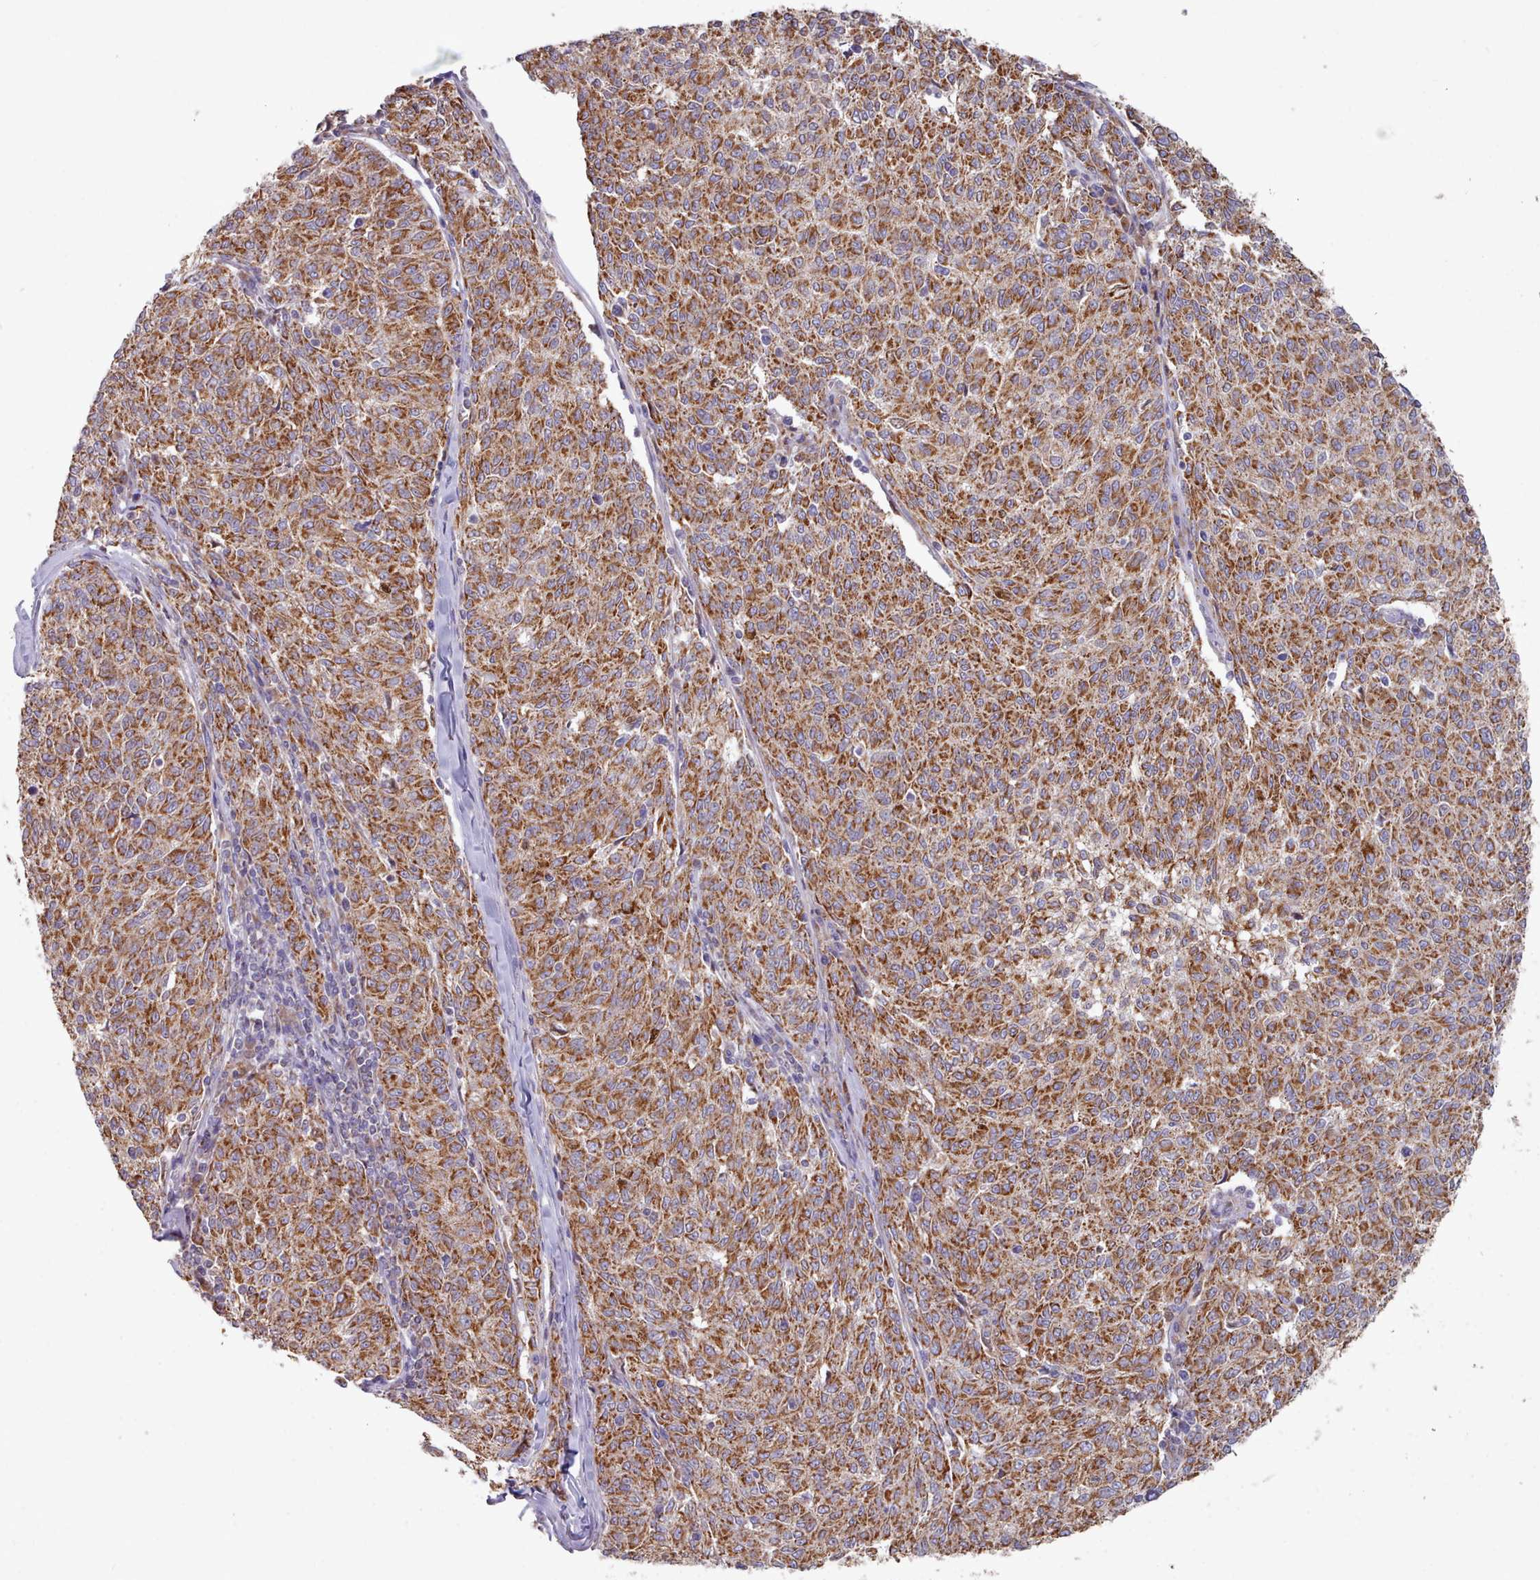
{"staining": {"intensity": "strong", "quantity": ">75%", "location": "cytoplasmic/membranous"}, "tissue": "melanoma", "cell_type": "Tumor cells", "image_type": "cancer", "snomed": [{"axis": "morphology", "description": "Malignant melanoma, NOS"}, {"axis": "topography", "description": "Skin"}], "caption": "Melanoma stained for a protein reveals strong cytoplasmic/membranous positivity in tumor cells. Nuclei are stained in blue.", "gene": "HSDL2", "patient": {"sex": "female", "age": 72}}